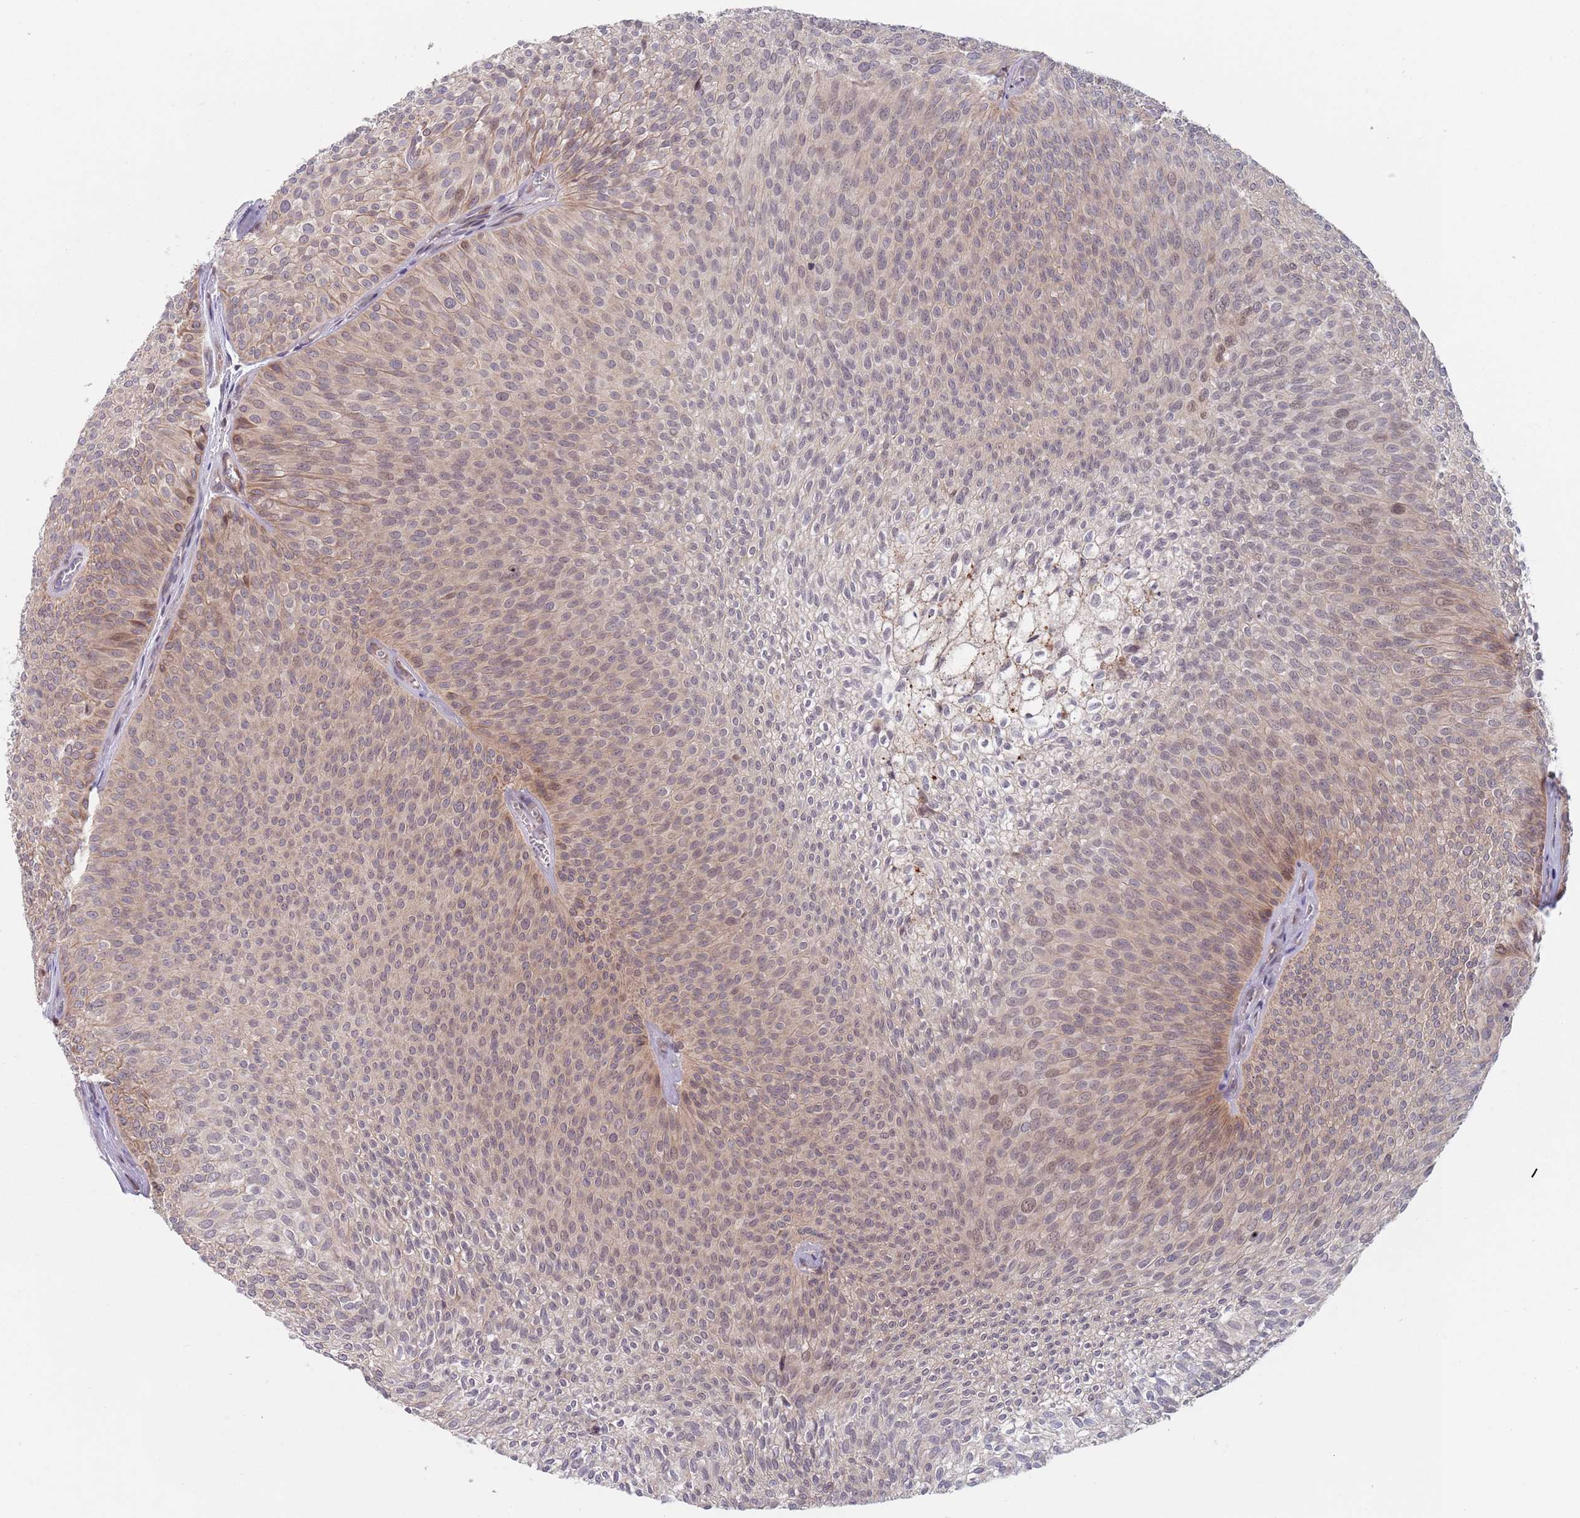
{"staining": {"intensity": "moderate", "quantity": ">75%", "location": "cytoplasmic/membranous"}, "tissue": "urothelial cancer", "cell_type": "Tumor cells", "image_type": "cancer", "snomed": [{"axis": "morphology", "description": "Urothelial carcinoma, Low grade"}, {"axis": "topography", "description": "Urinary bladder"}], "caption": "An immunohistochemistry (IHC) photomicrograph of neoplastic tissue is shown. Protein staining in brown labels moderate cytoplasmic/membranous positivity in urothelial cancer within tumor cells.", "gene": "ZNF140", "patient": {"sex": "male", "age": 91}}